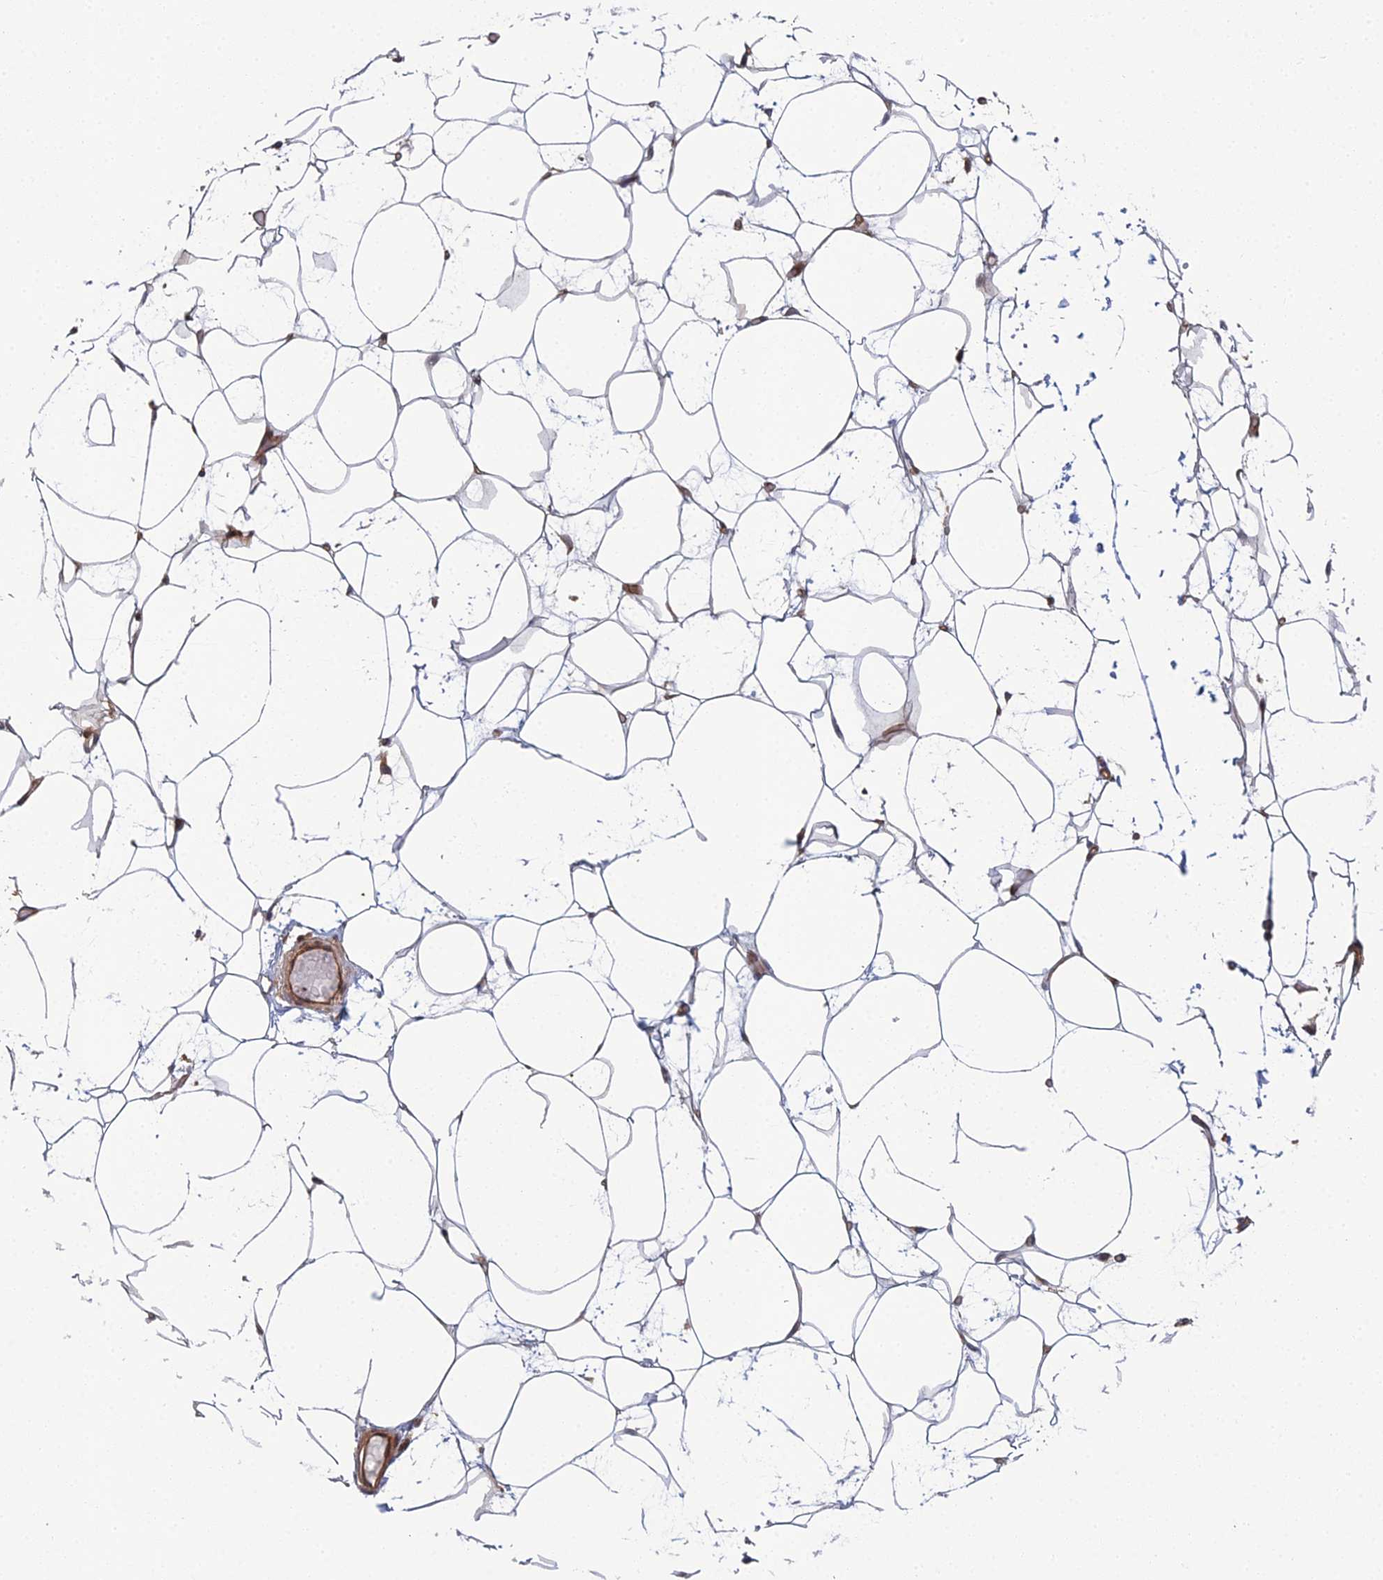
{"staining": {"intensity": "moderate", "quantity": "25%-75%", "location": "cytoplasmic/membranous"}, "tissue": "adipose tissue", "cell_type": "Adipocytes", "image_type": "normal", "snomed": [{"axis": "morphology", "description": "Normal tissue, NOS"}, {"axis": "topography", "description": "Breast"}], "caption": "Immunohistochemical staining of unremarkable human adipose tissue exhibits medium levels of moderate cytoplasmic/membranous expression in approximately 25%-75% of adipocytes. (DAB = brown stain, brightfield microscopy at high magnification).", "gene": "ABHD1", "patient": {"sex": "female", "age": 23}}